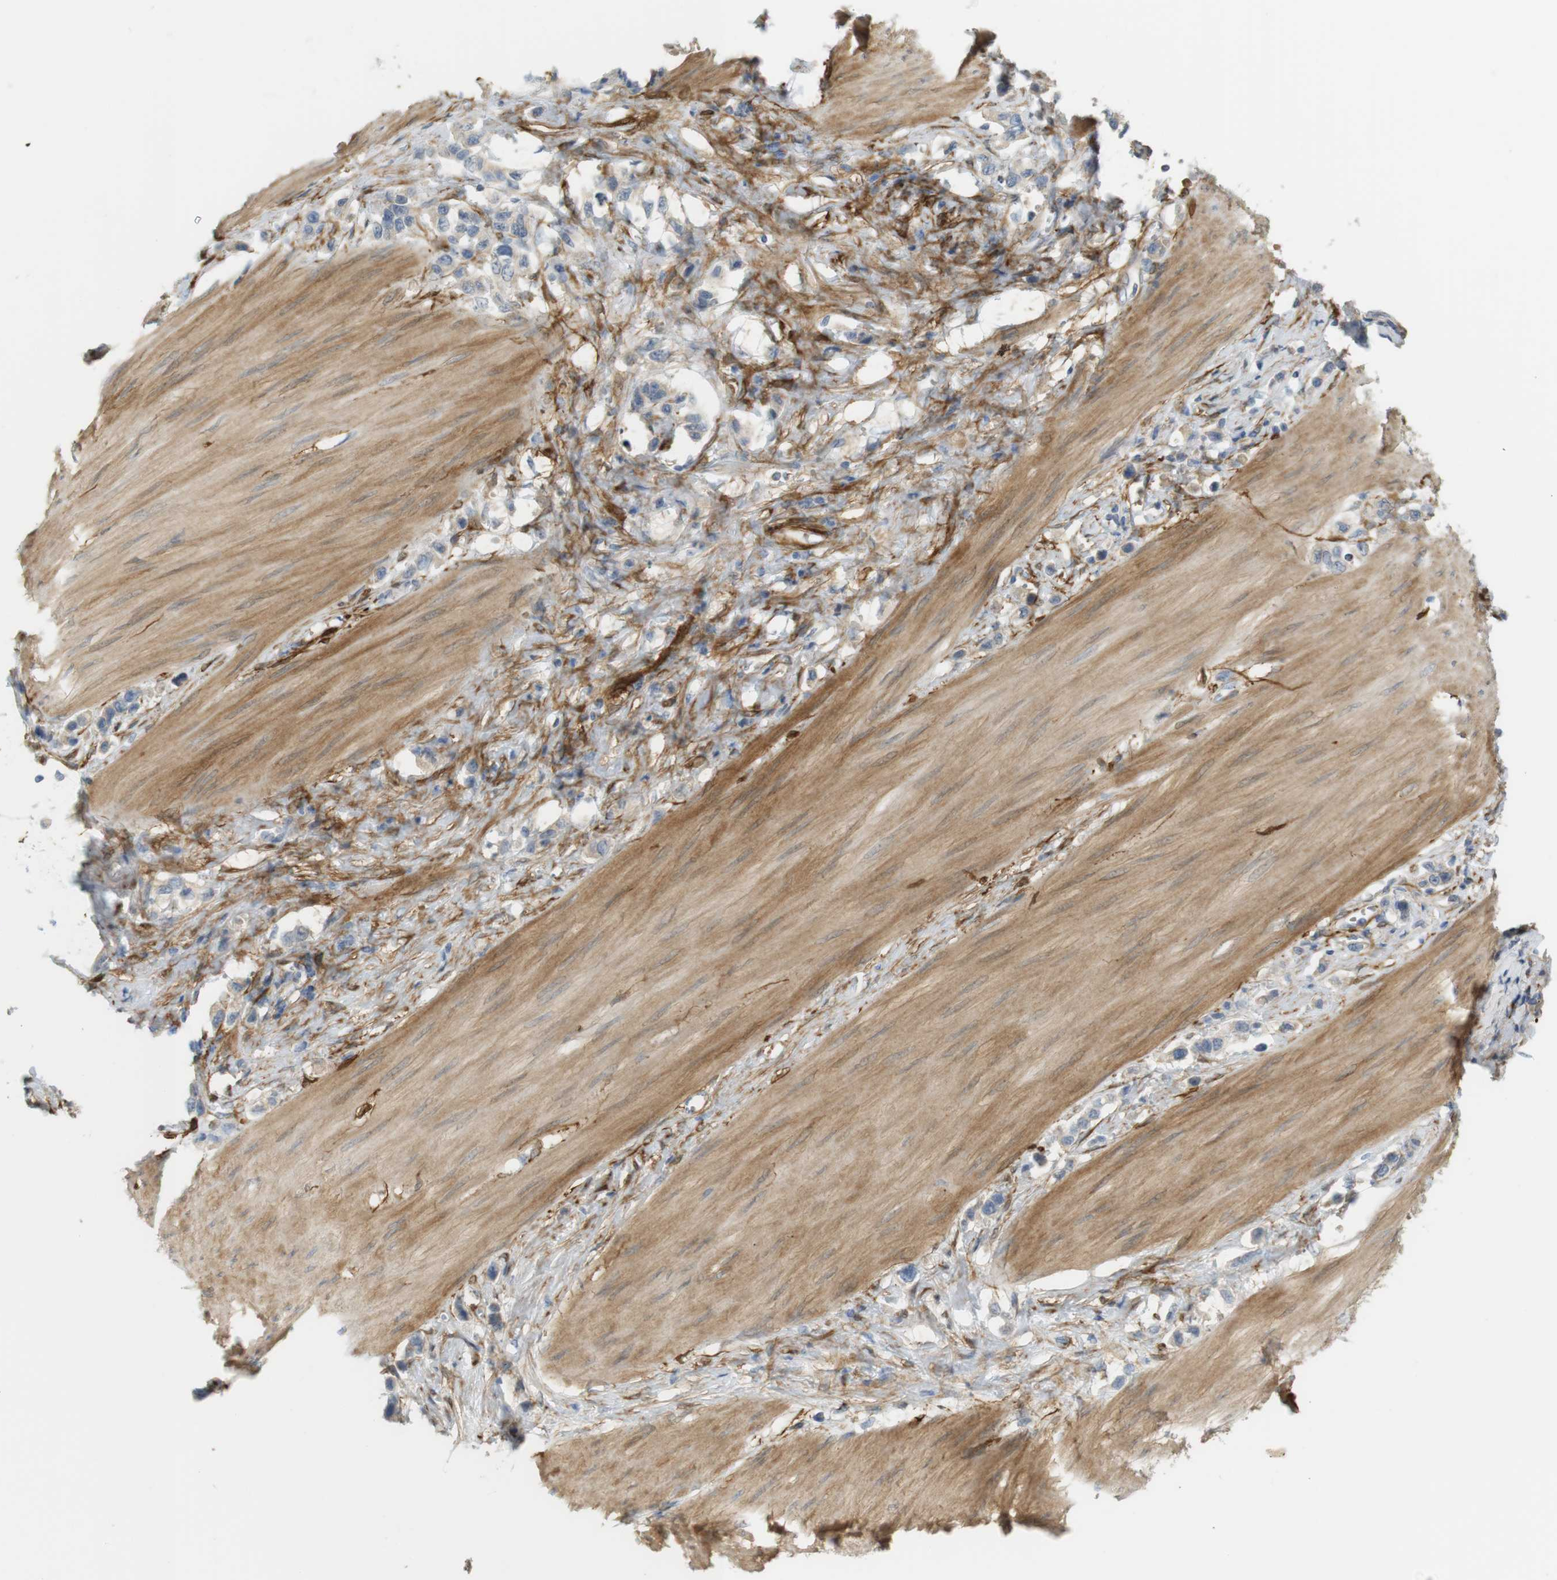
{"staining": {"intensity": "weak", "quantity": "<25%", "location": "cytoplasmic/membranous"}, "tissue": "stomach cancer", "cell_type": "Tumor cells", "image_type": "cancer", "snomed": [{"axis": "morphology", "description": "Adenocarcinoma, NOS"}, {"axis": "topography", "description": "Stomach"}], "caption": "DAB (3,3'-diaminobenzidine) immunohistochemical staining of stomach cancer shows no significant expression in tumor cells. (Brightfield microscopy of DAB immunohistochemistry at high magnification).", "gene": "PDE3A", "patient": {"sex": "female", "age": 65}}